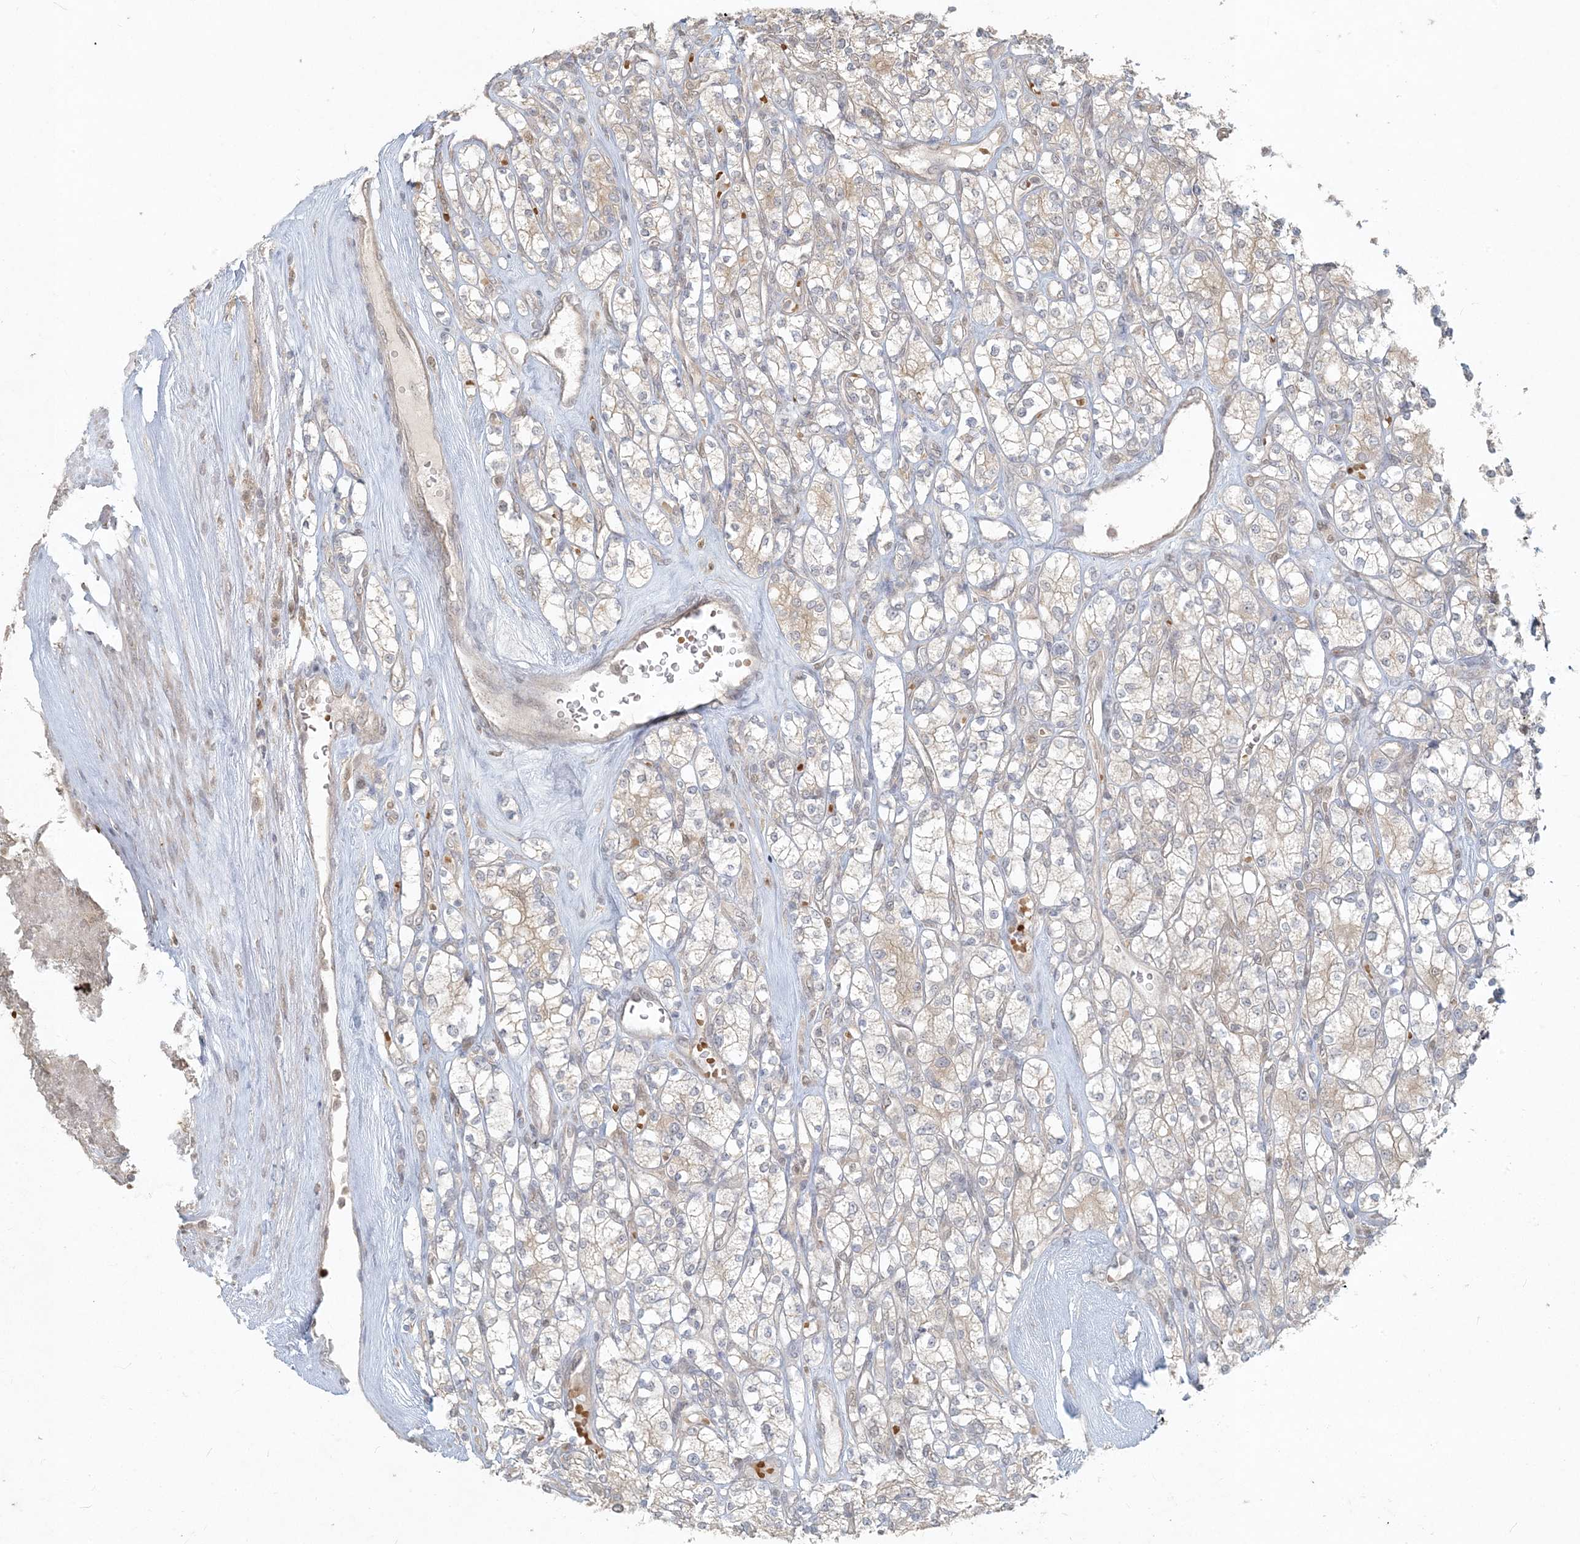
{"staining": {"intensity": "weak", "quantity": "<25%", "location": "cytoplasmic/membranous"}, "tissue": "renal cancer", "cell_type": "Tumor cells", "image_type": "cancer", "snomed": [{"axis": "morphology", "description": "Adenocarcinoma, NOS"}, {"axis": "topography", "description": "Kidney"}], "caption": "Photomicrograph shows no significant protein positivity in tumor cells of renal adenocarcinoma.", "gene": "CTDNEP1", "patient": {"sex": "male", "age": 77}}